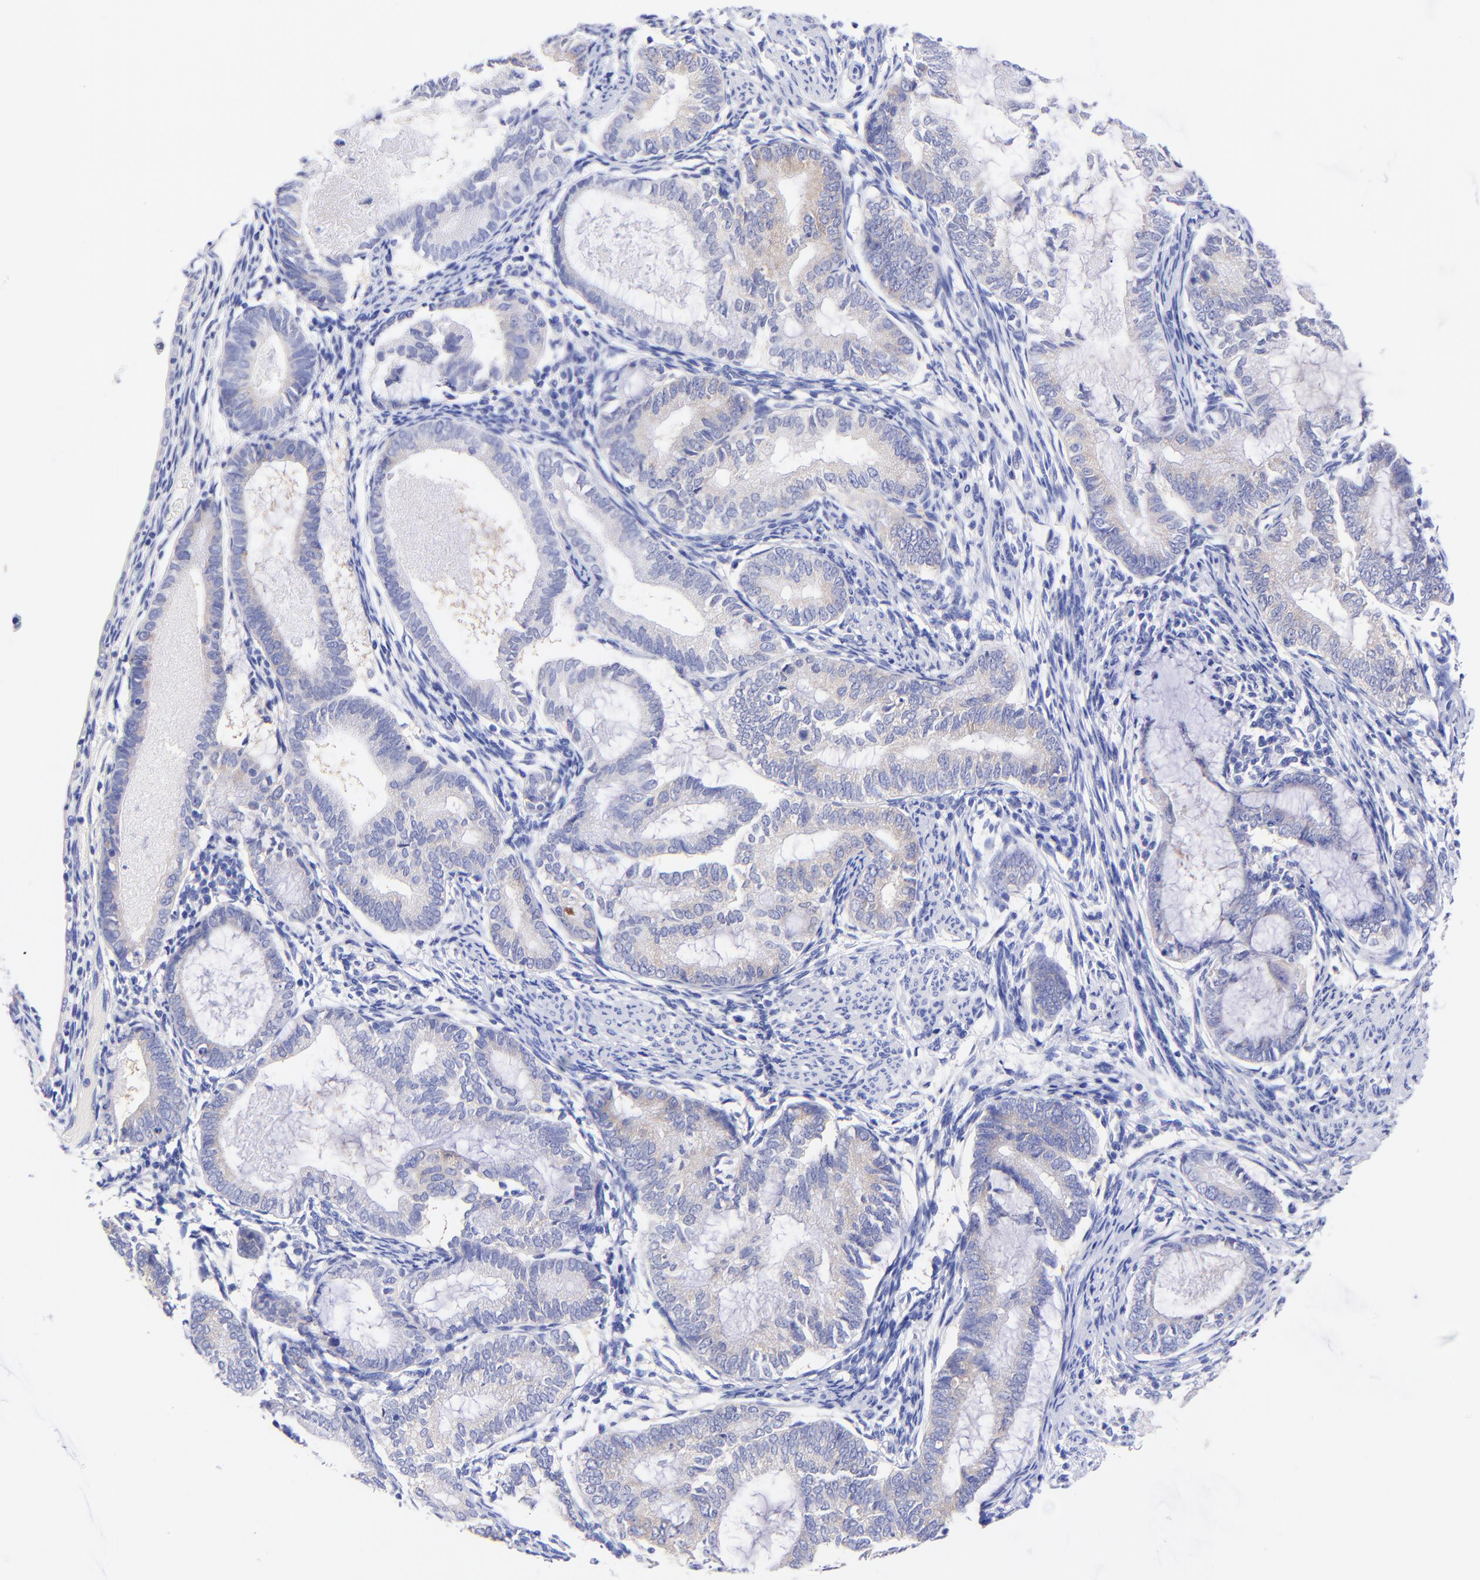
{"staining": {"intensity": "weak", "quantity": "25%-75%", "location": "cytoplasmic/membranous"}, "tissue": "endometrial cancer", "cell_type": "Tumor cells", "image_type": "cancer", "snomed": [{"axis": "morphology", "description": "Adenocarcinoma, NOS"}, {"axis": "topography", "description": "Endometrium"}], "caption": "Tumor cells reveal weak cytoplasmic/membranous expression in approximately 25%-75% of cells in endometrial cancer.", "gene": "GPHN", "patient": {"sex": "female", "age": 63}}